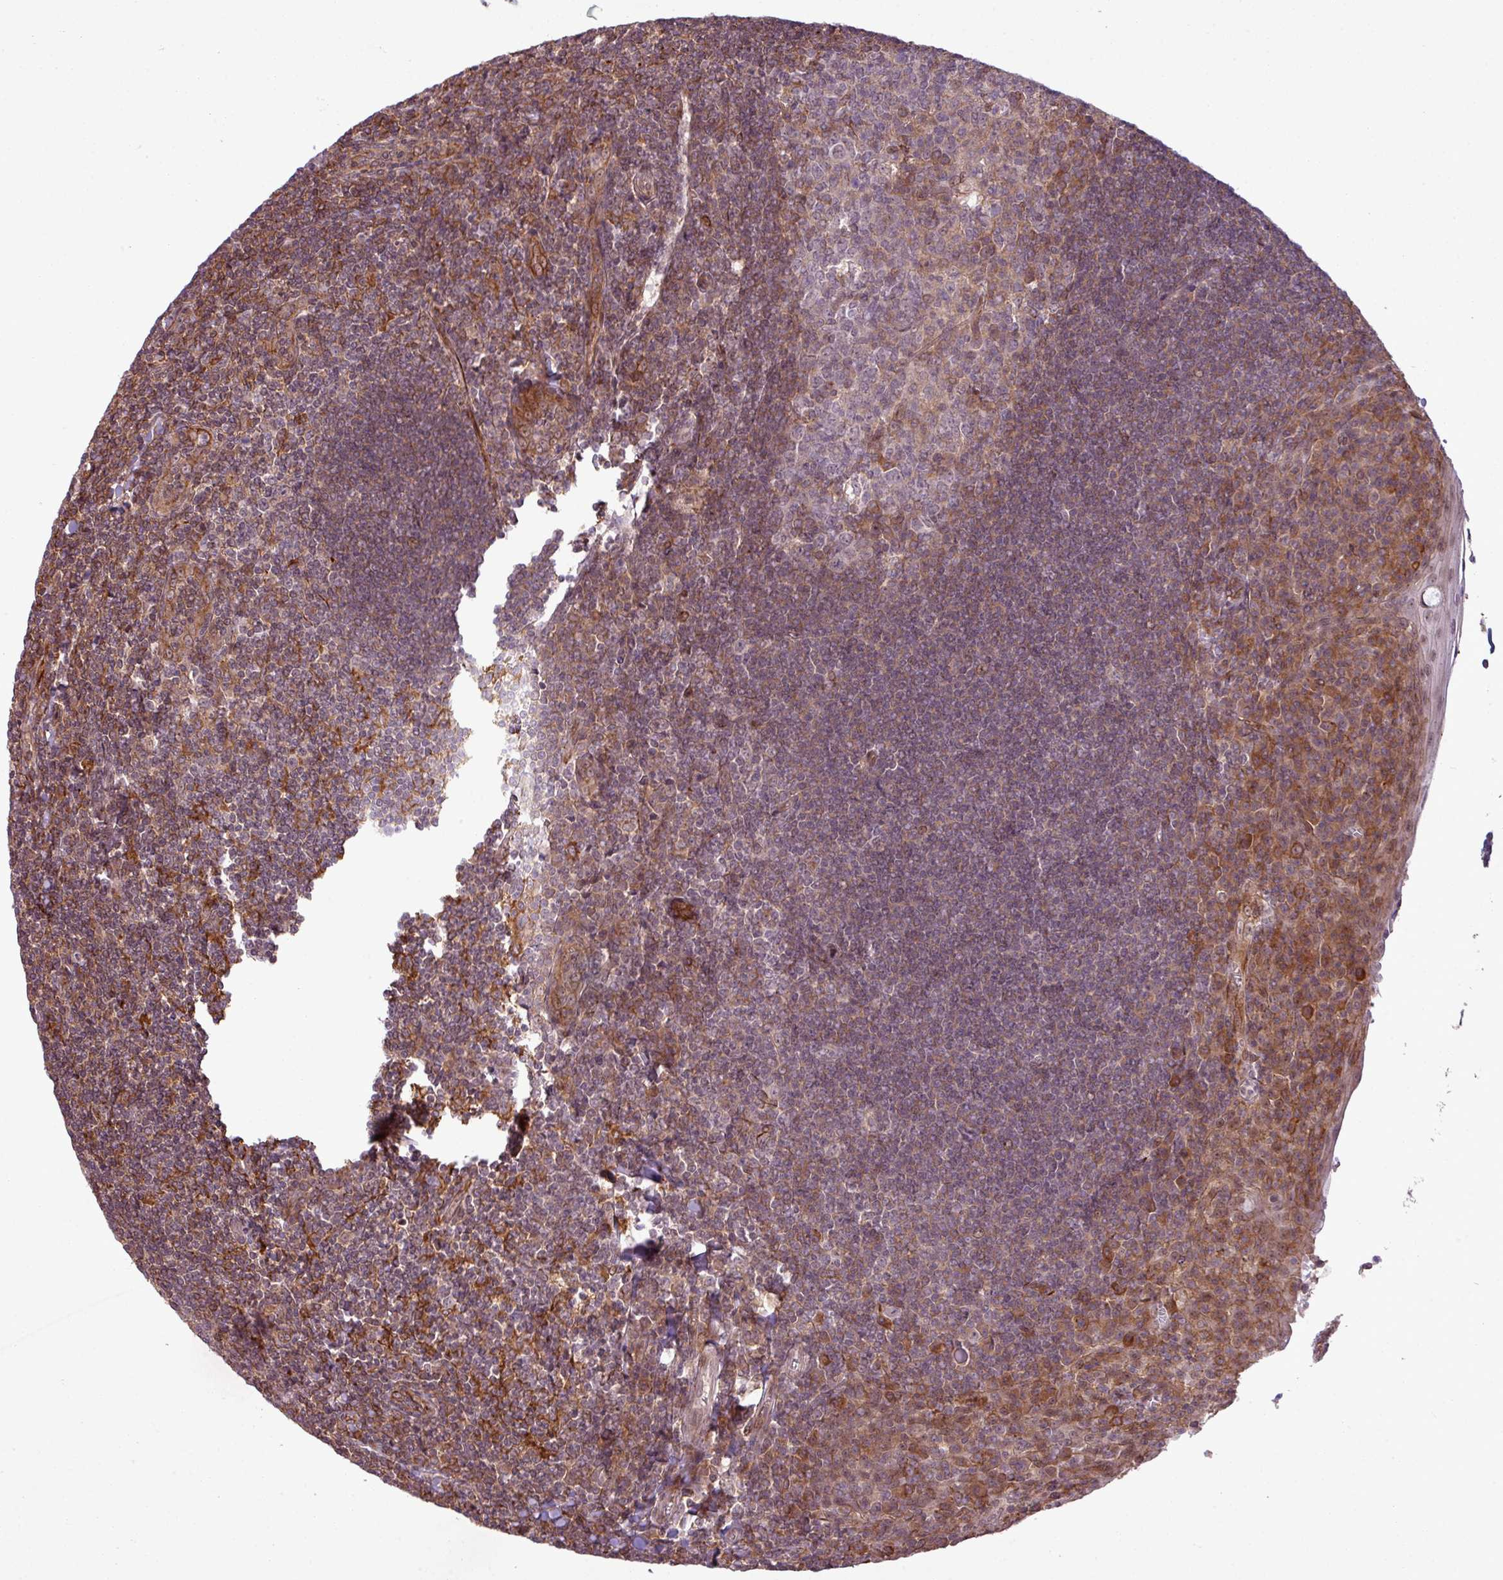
{"staining": {"intensity": "moderate", "quantity": "<25%", "location": "cytoplasmic/membranous"}, "tissue": "tonsil", "cell_type": "Germinal center cells", "image_type": "normal", "snomed": [{"axis": "morphology", "description": "Normal tissue, NOS"}, {"axis": "topography", "description": "Tonsil"}], "caption": "Tonsil stained with a brown dye demonstrates moderate cytoplasmic/membranous positive staining in approximately <25% of germinal center cells.", "gene": "ZC2HC1C", "patient": {"sex": "male", "age": 27}}